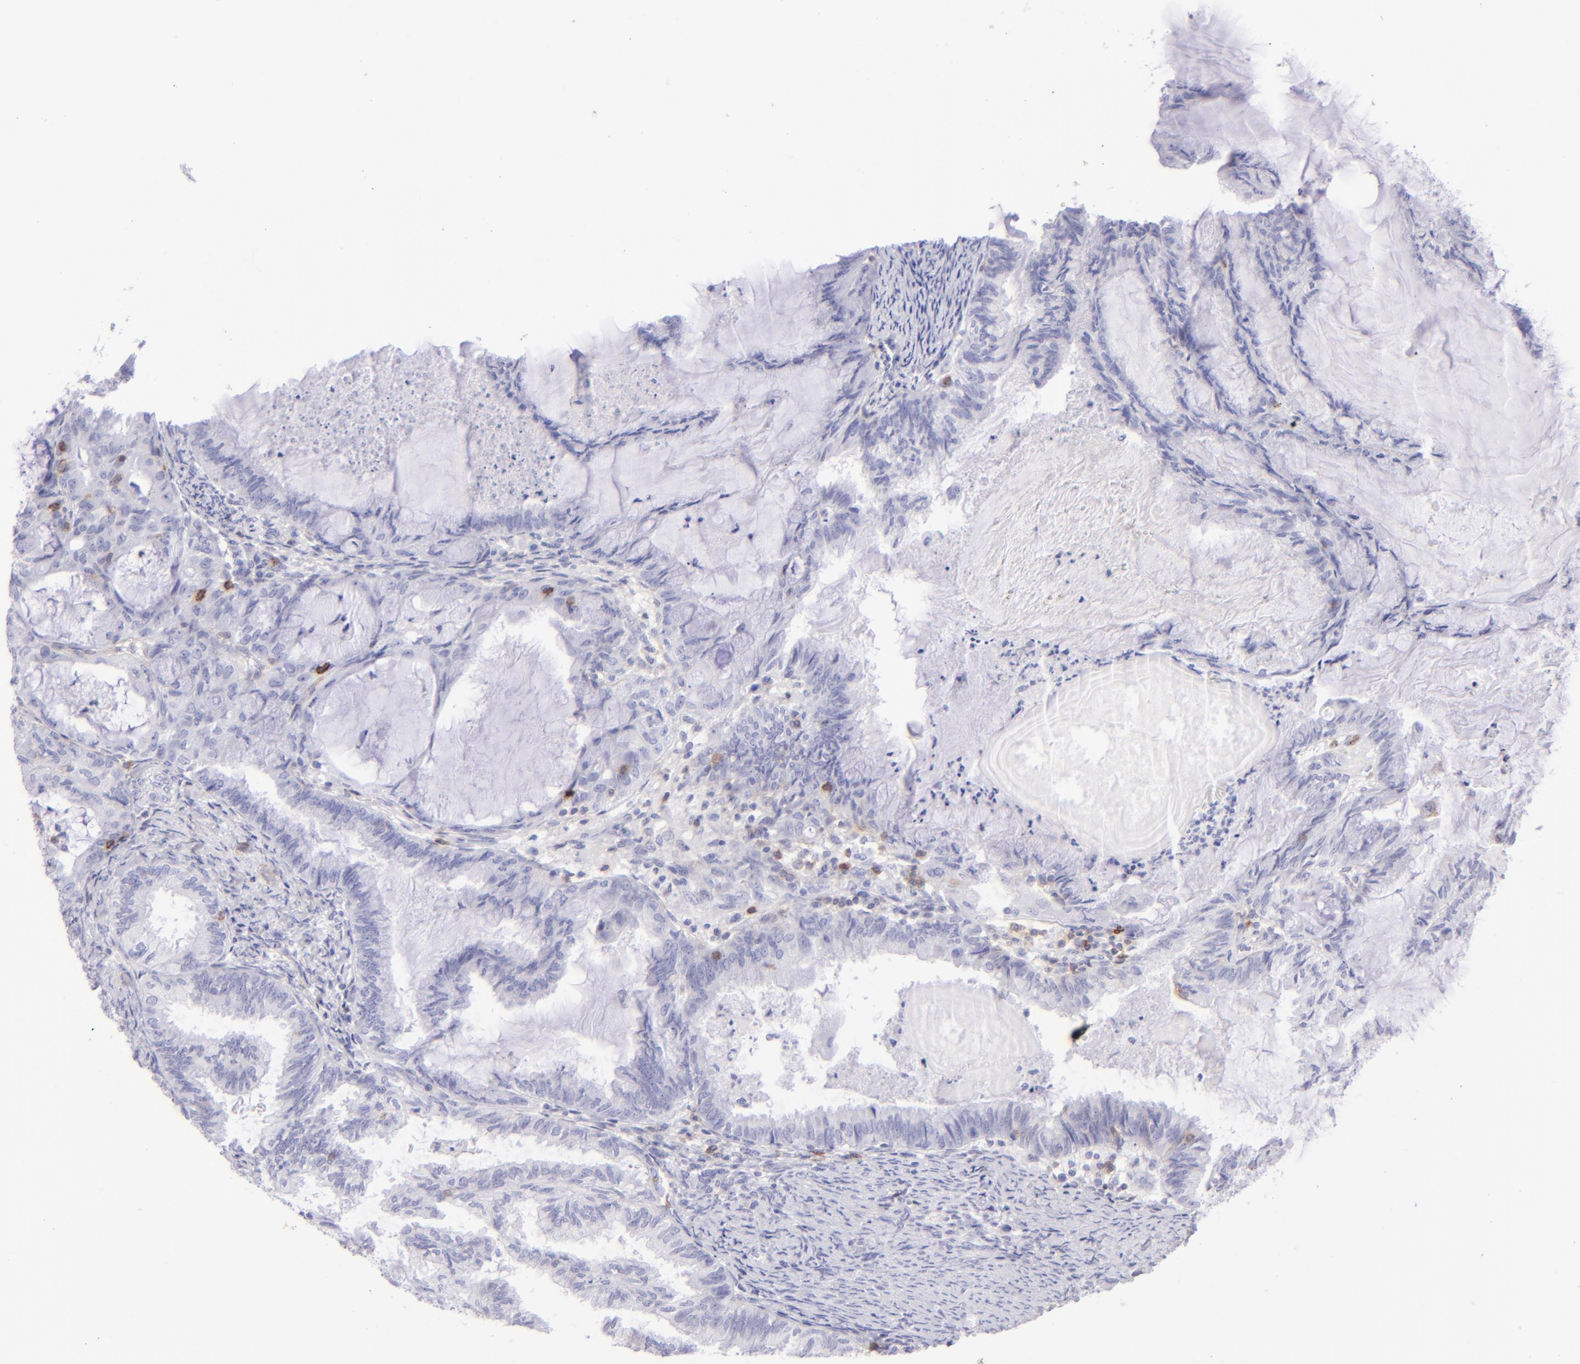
{"staining": {"intensity": "negative", "quantity": "none", "location": "none"}, "tissue": "endometrial cancer", "cell_type": "Tumor cells", "image_type": "cancer", "snomed": [{"axis": "morphology", "description": "Adenocarcinoma, NOS"}, {"axis": "topography", "description": "Endometrium"}], "caption": "Protein analysis of endometrial adenocarcinoma demonstrates no significant positivity in tumor cells.", "gene": "CD69", "patient": {"sex": "female", "age": 86}}